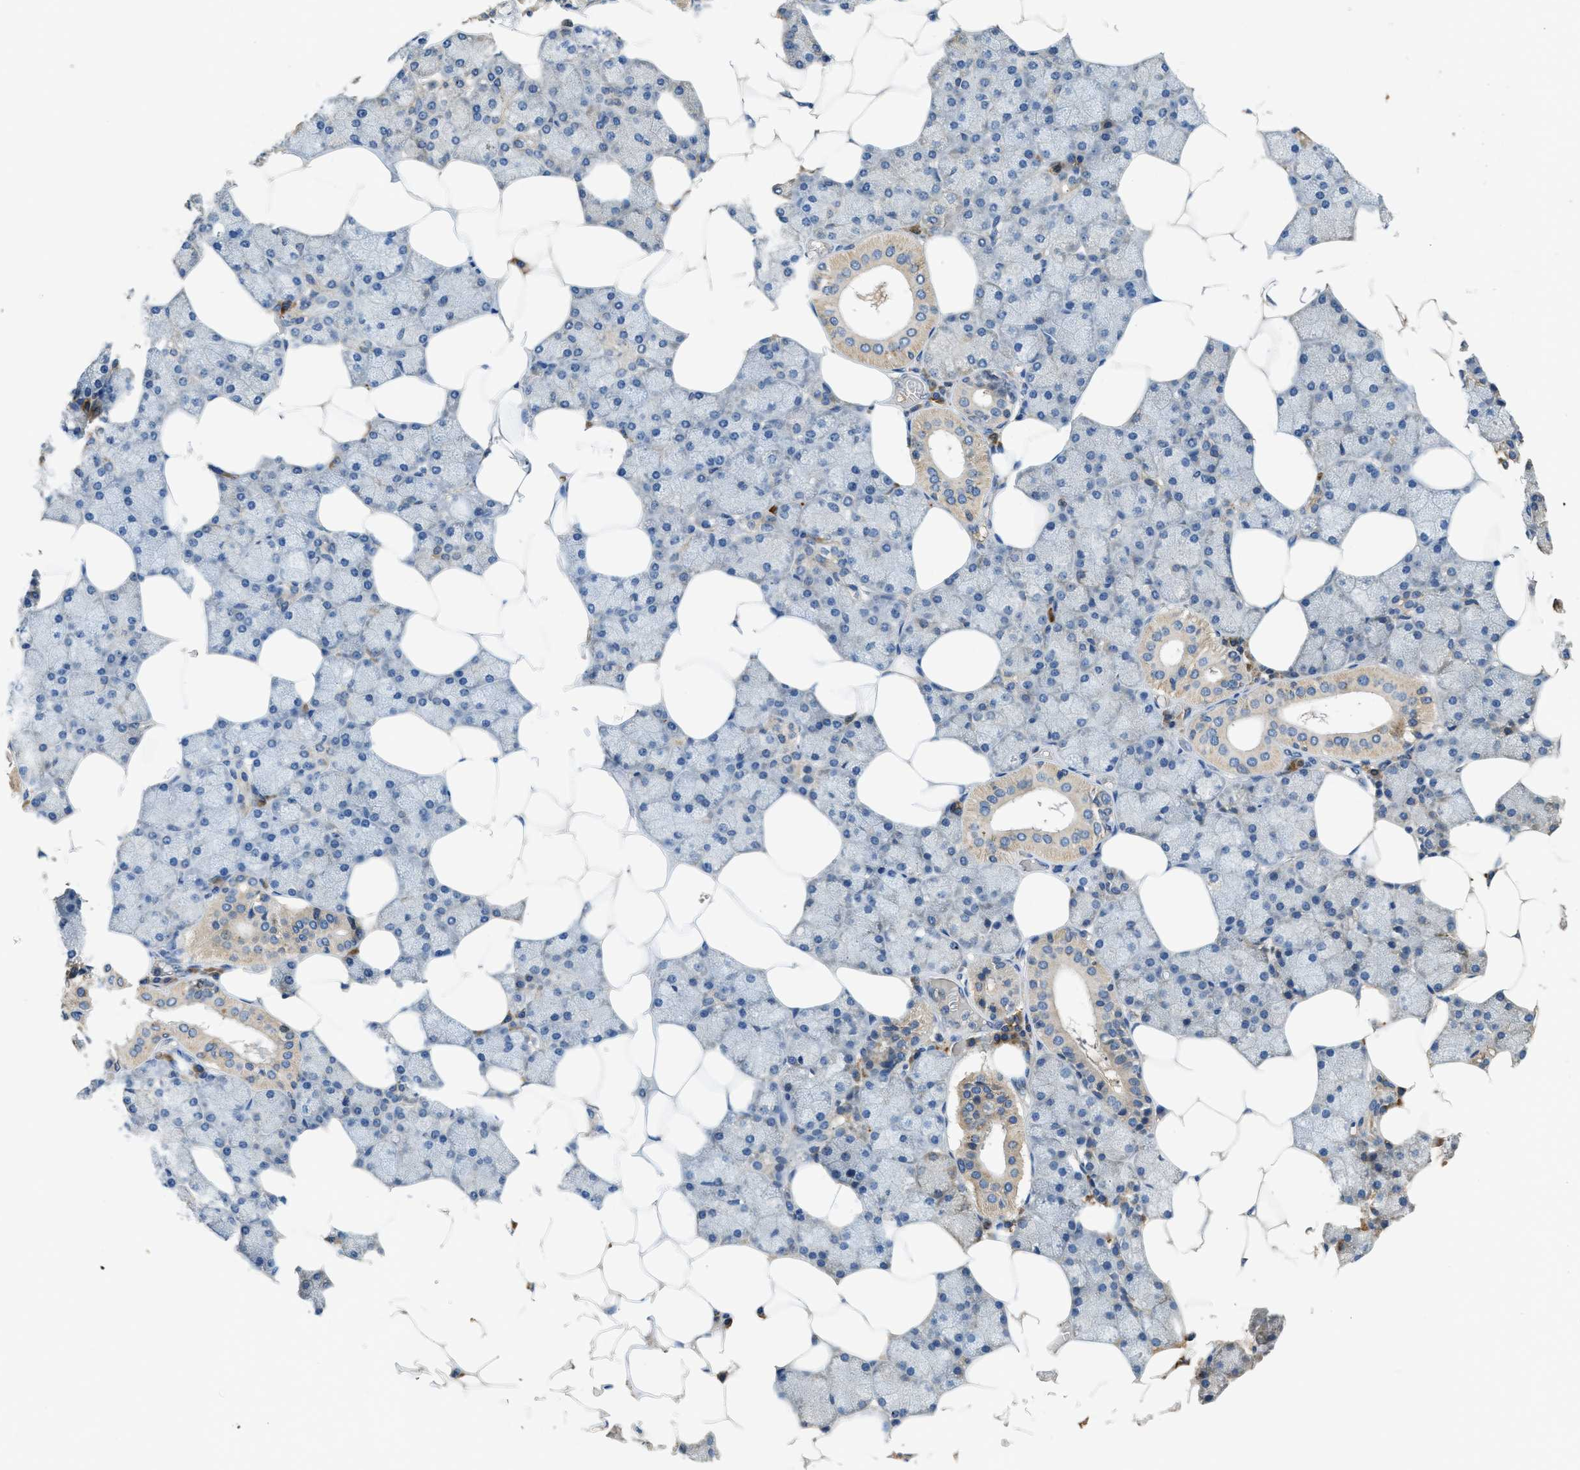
{"staining": {"intensity": "weak", "quantity": "<25%", "location": "cytoplasmic/membranous"}, "tissue": "salivary gland", "cell_type": "Glandular cells", "image_type": "normal", "snomed": [{"axis": "morphology", "description": "Normal tissue, NOS"}, {"axis": "topography", "description": "Salivary gland"}], "caption": "DAB (3,3'-diaminobenzidine) immunohistochemical staining of benign salivary gland displays no significant expression in glandular cells. Brightfield microscopy of immunohistochemistry (IHC) stained with DAB (brown) and hematoxylin (blue), captured at high magnification.", "gene": "RIPK2", "patient": {"sex": "male", "age": 62}}